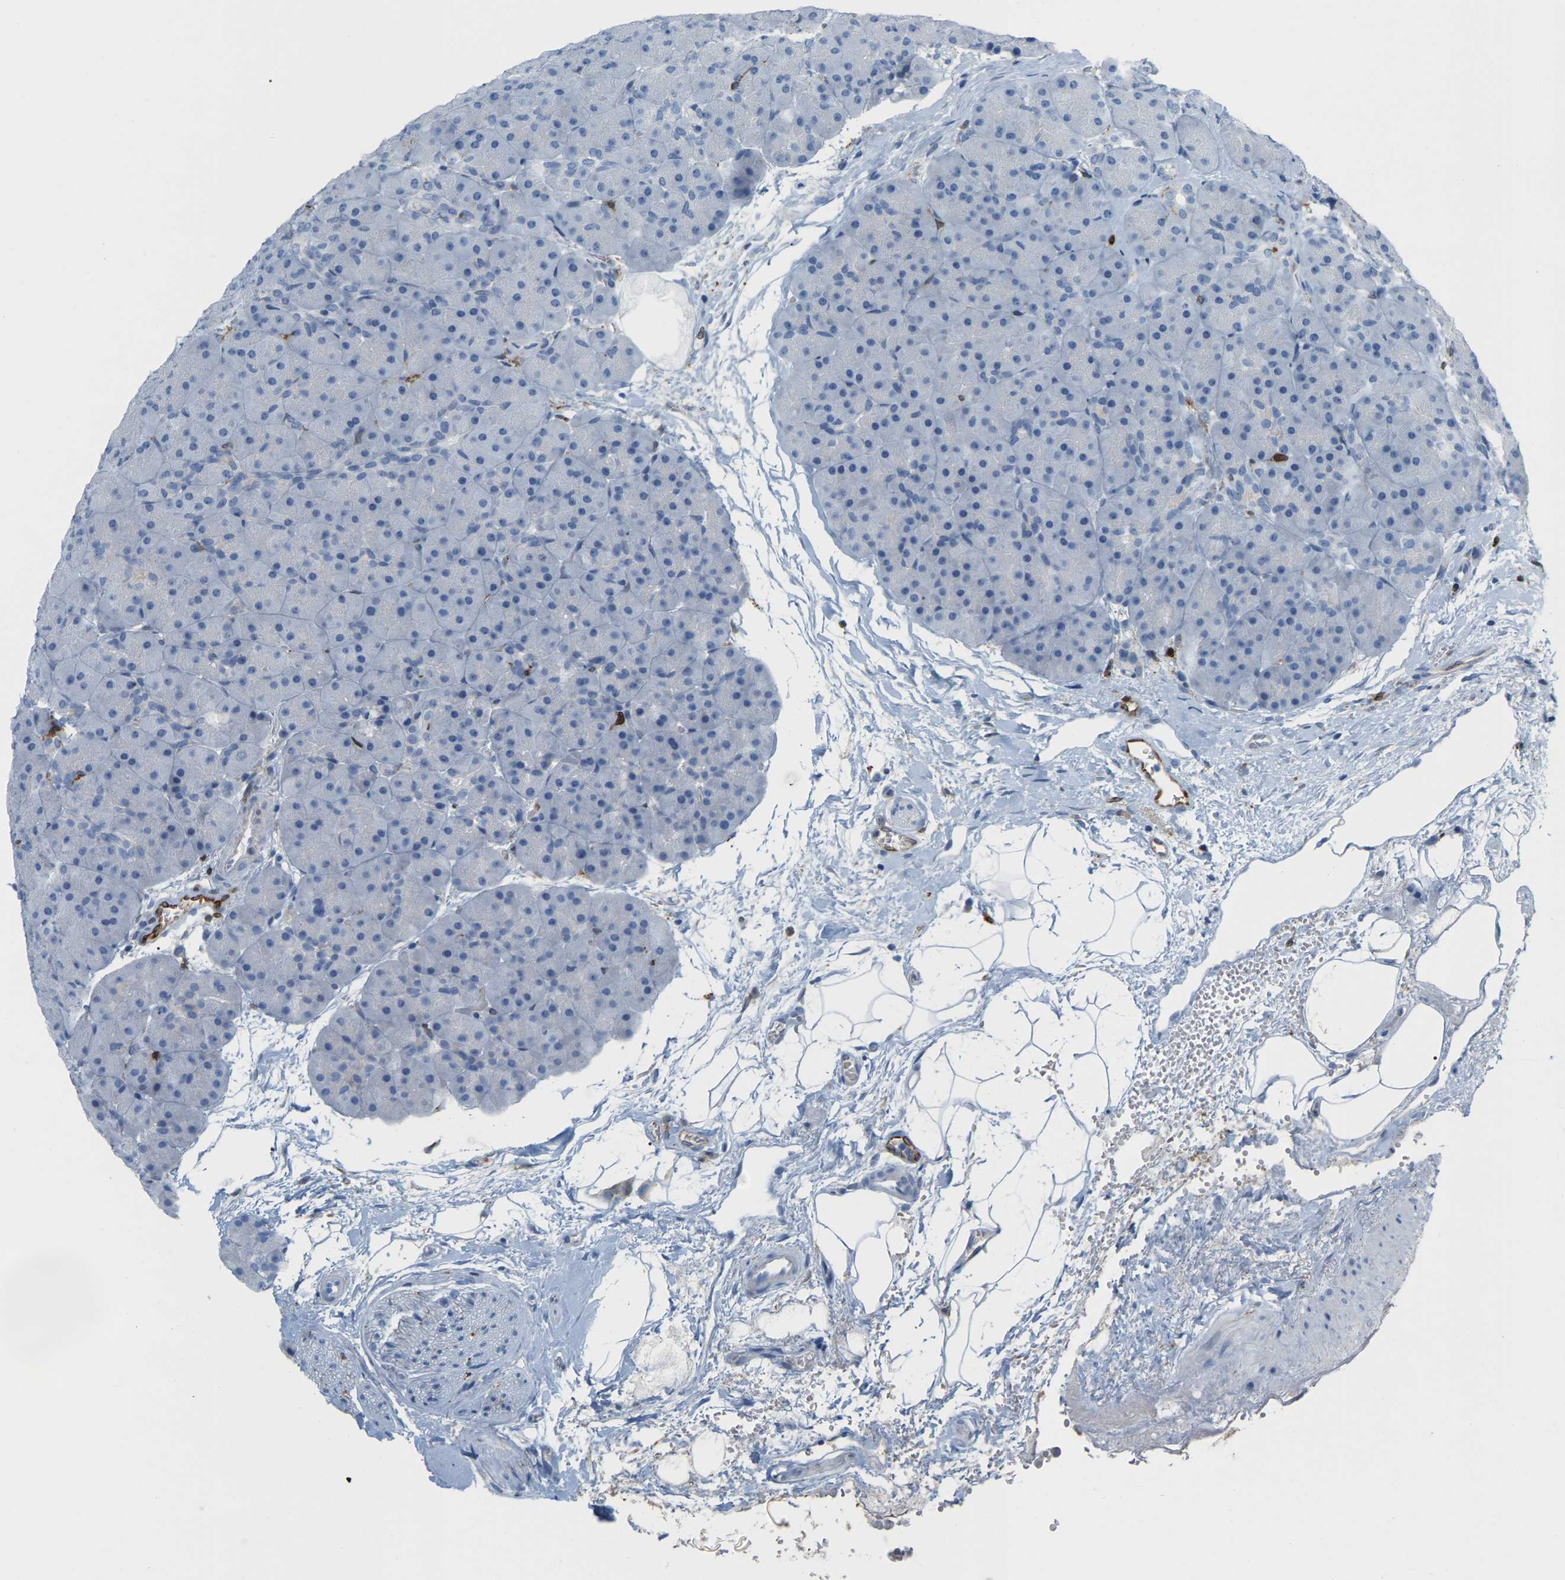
{"staining": {"intensity": "negative", "quantity": "none", "location": "none"}, "tissue": "pancreas", "cell_type": "Exocrine glandular cells", "image_type": "normal", "snomed": [{"axis": "morphology", "description": "Normal tissue, NOS"}, {"axis": "topography", "description": "Pancreas"}], "caption": "The photomicrograph shows no significant expression in exocrine glandular cells of pancreas.", "gene": "PTGS1", "patient": {"sex": "male", "age": 66}}